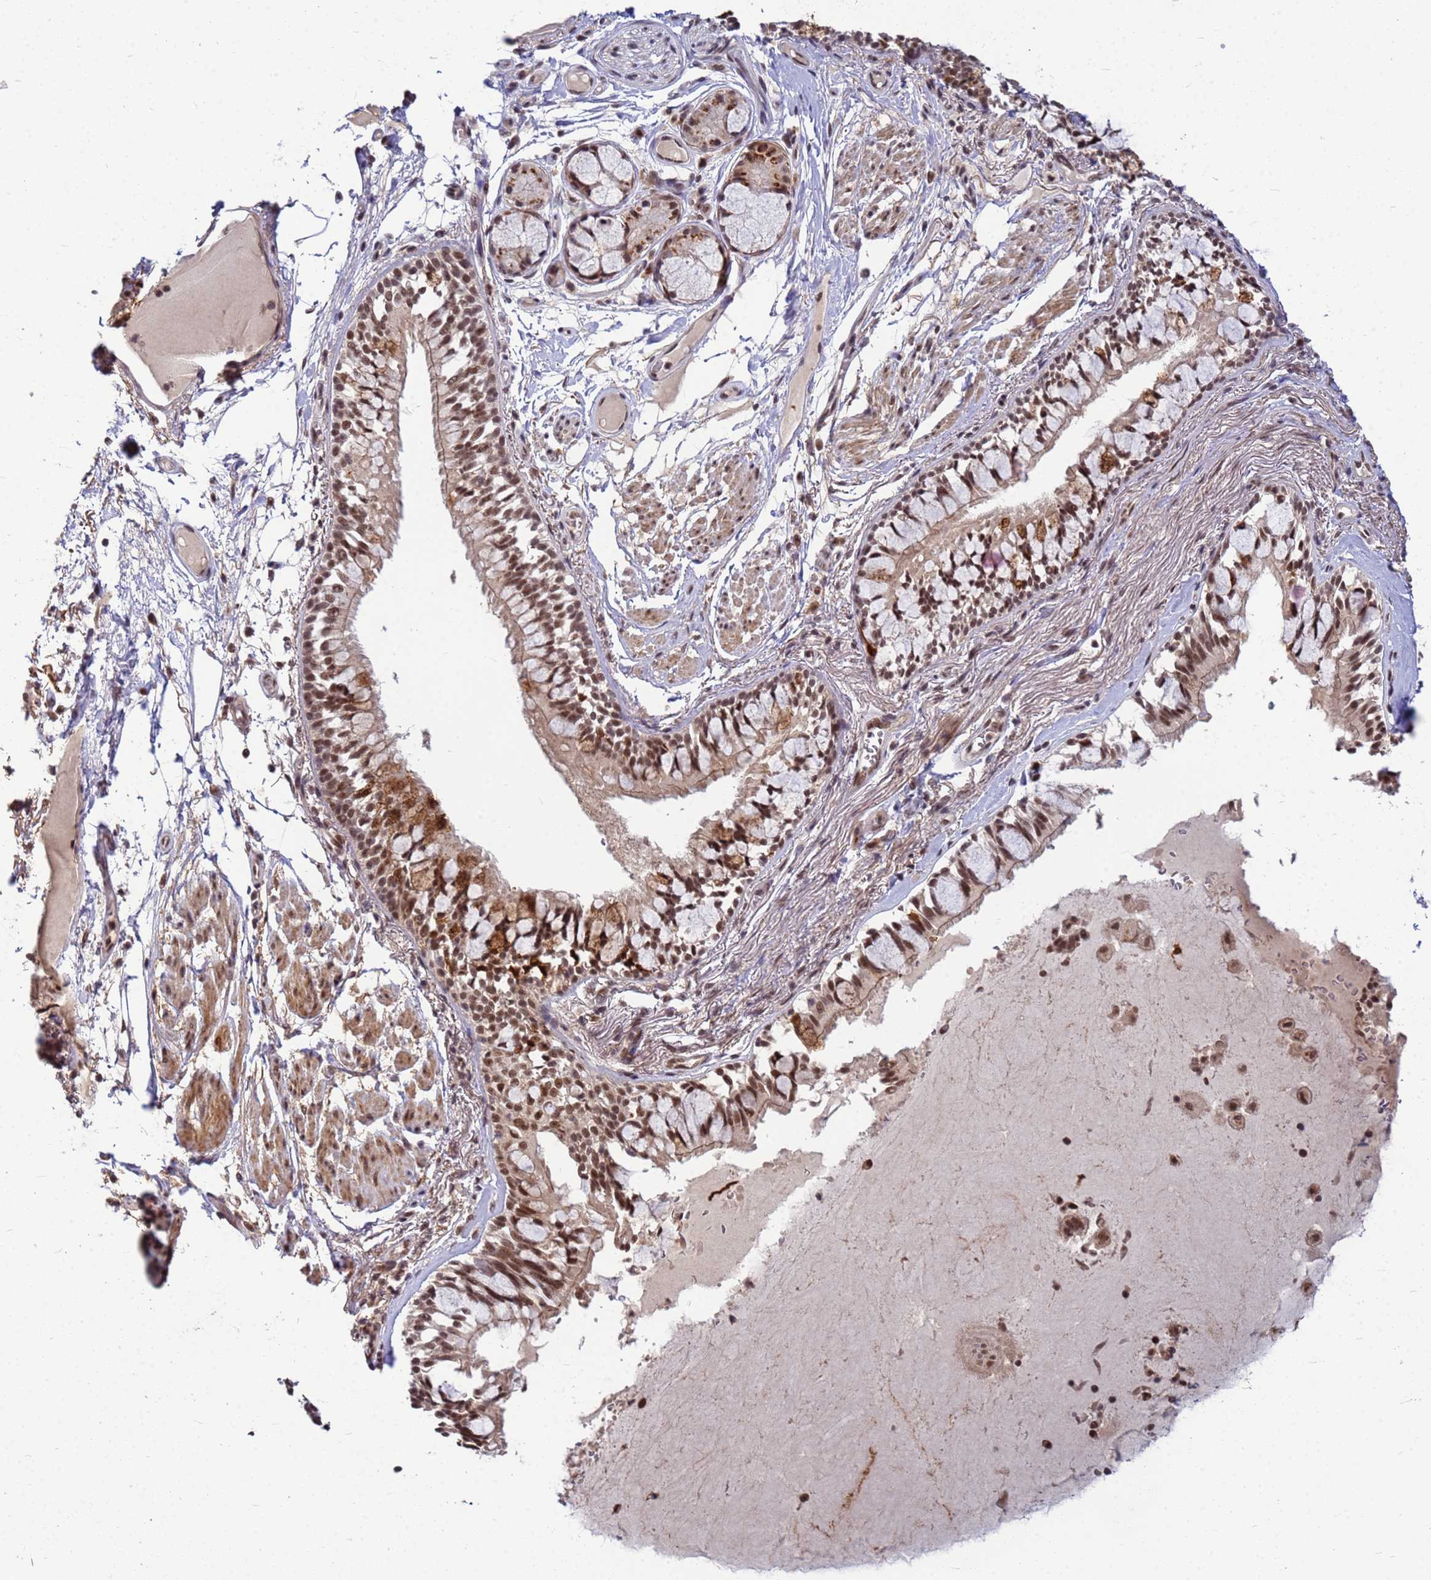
{"staining": {"intensity": "strong", "quantity": ">75%", "location": "cytoplasmic/membranous,nuclear"}, "tissue": "bronchus", "cell_type": "Respiratory epithelial cells", "image_type": "normal", "snomed": [{"axis": "morphology", "description": "Normal tissue, NOS"}, {"axis": "topography", "description": "Bronchus"}], "caption": "The immunohistochemical stain shows strong cytoplasmic/membranous,nuclear staining in respiratory epithelial cells of benign bronchus. The staining was performed using DAB, with brown indicating positive protein expression. Nuclei are stained blue with hematoxylin.", "gene": "NCBP2", "patient": {"sex": "male", "age": 70}}